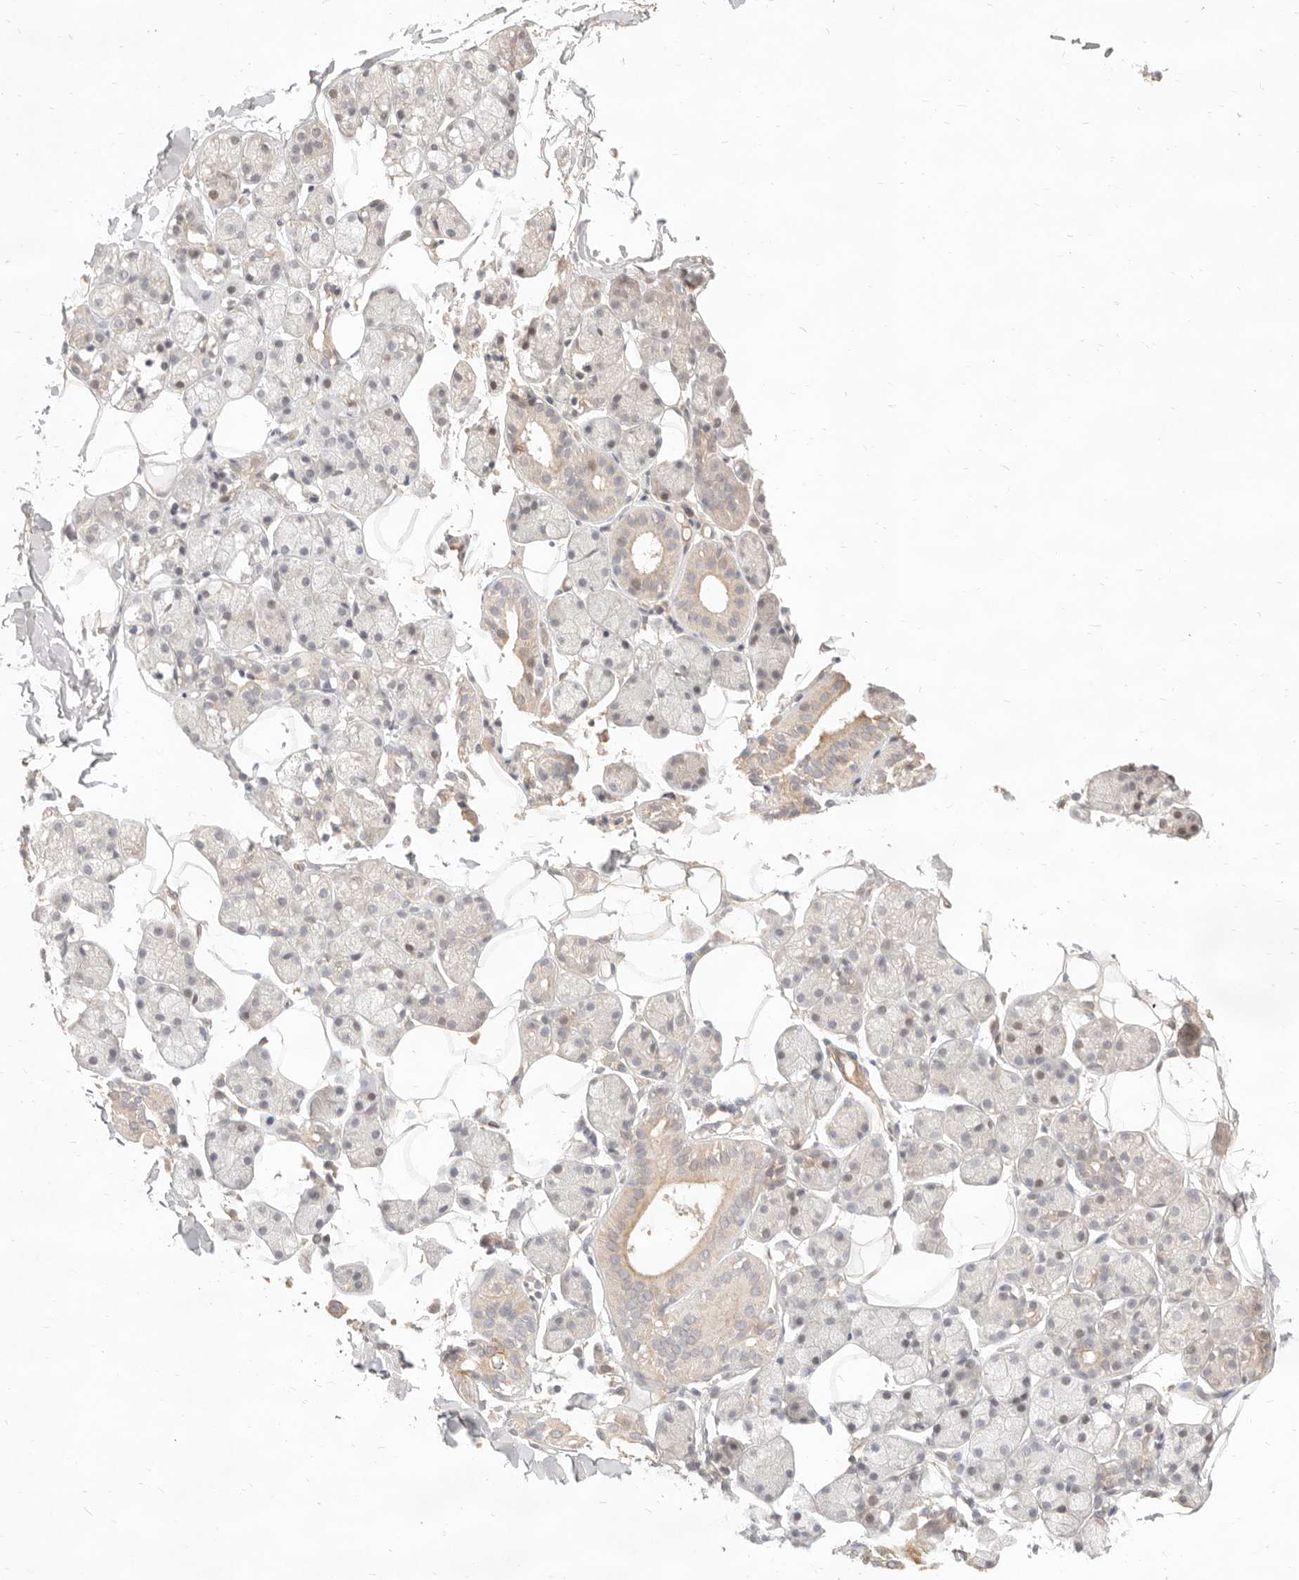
{"staining": {"intensity": "moderate", "quantity": "<25%", "location": "cytoplasmic/membranous"}, "tissue": "salivary gland", "cell_type": "Glandular cells", "image_type": "normal", "snomed": [{"axis": "morphology", "description": "Normal tissue, NOS"}, {"axis": "topography", "description": "Salivary gland"}], "caption": "Approximately <25% of glandular cells in benign salivary gland demonstrate moderate cytoplasmic/membranous protein staining as visualized by brown immunohistochemical staining.", "gene": "MEP1A", "patient": {"sex": "female", "age": 33}}